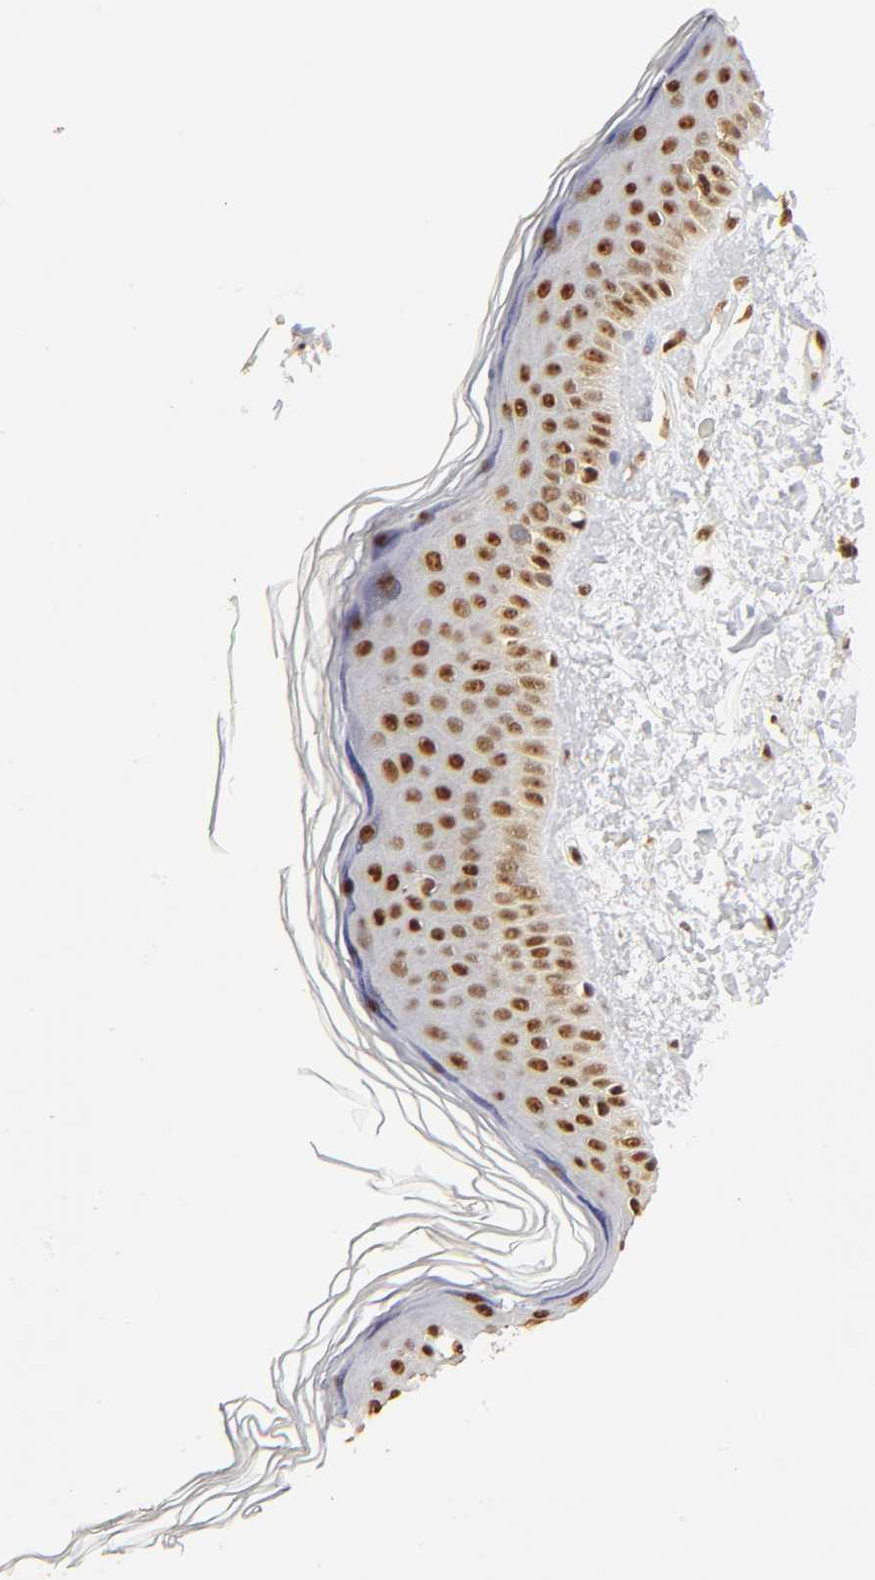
{"staining": {"intensity": "strong", "quantity": ">75%", "location": "nuclear"}, "tissue": "skin", "cell_type": "Fibroblasts", "image_type": "normal", "snomed": [{"axis": "morphology", "description": "Normal tissue, NOS"}, {"axis": "topography", "description": "Skin"}], "caption": "Fibroblasts demonstrate high levels of strong nuclear staining in approximately >75% of cells in normal skin. (Stains: DAB in brown, nuclei in blue, Microscopy: brightfield microscopy at high magnification).", "gene": "RNF122", "patient": {"sex": "female", "age": 19}}